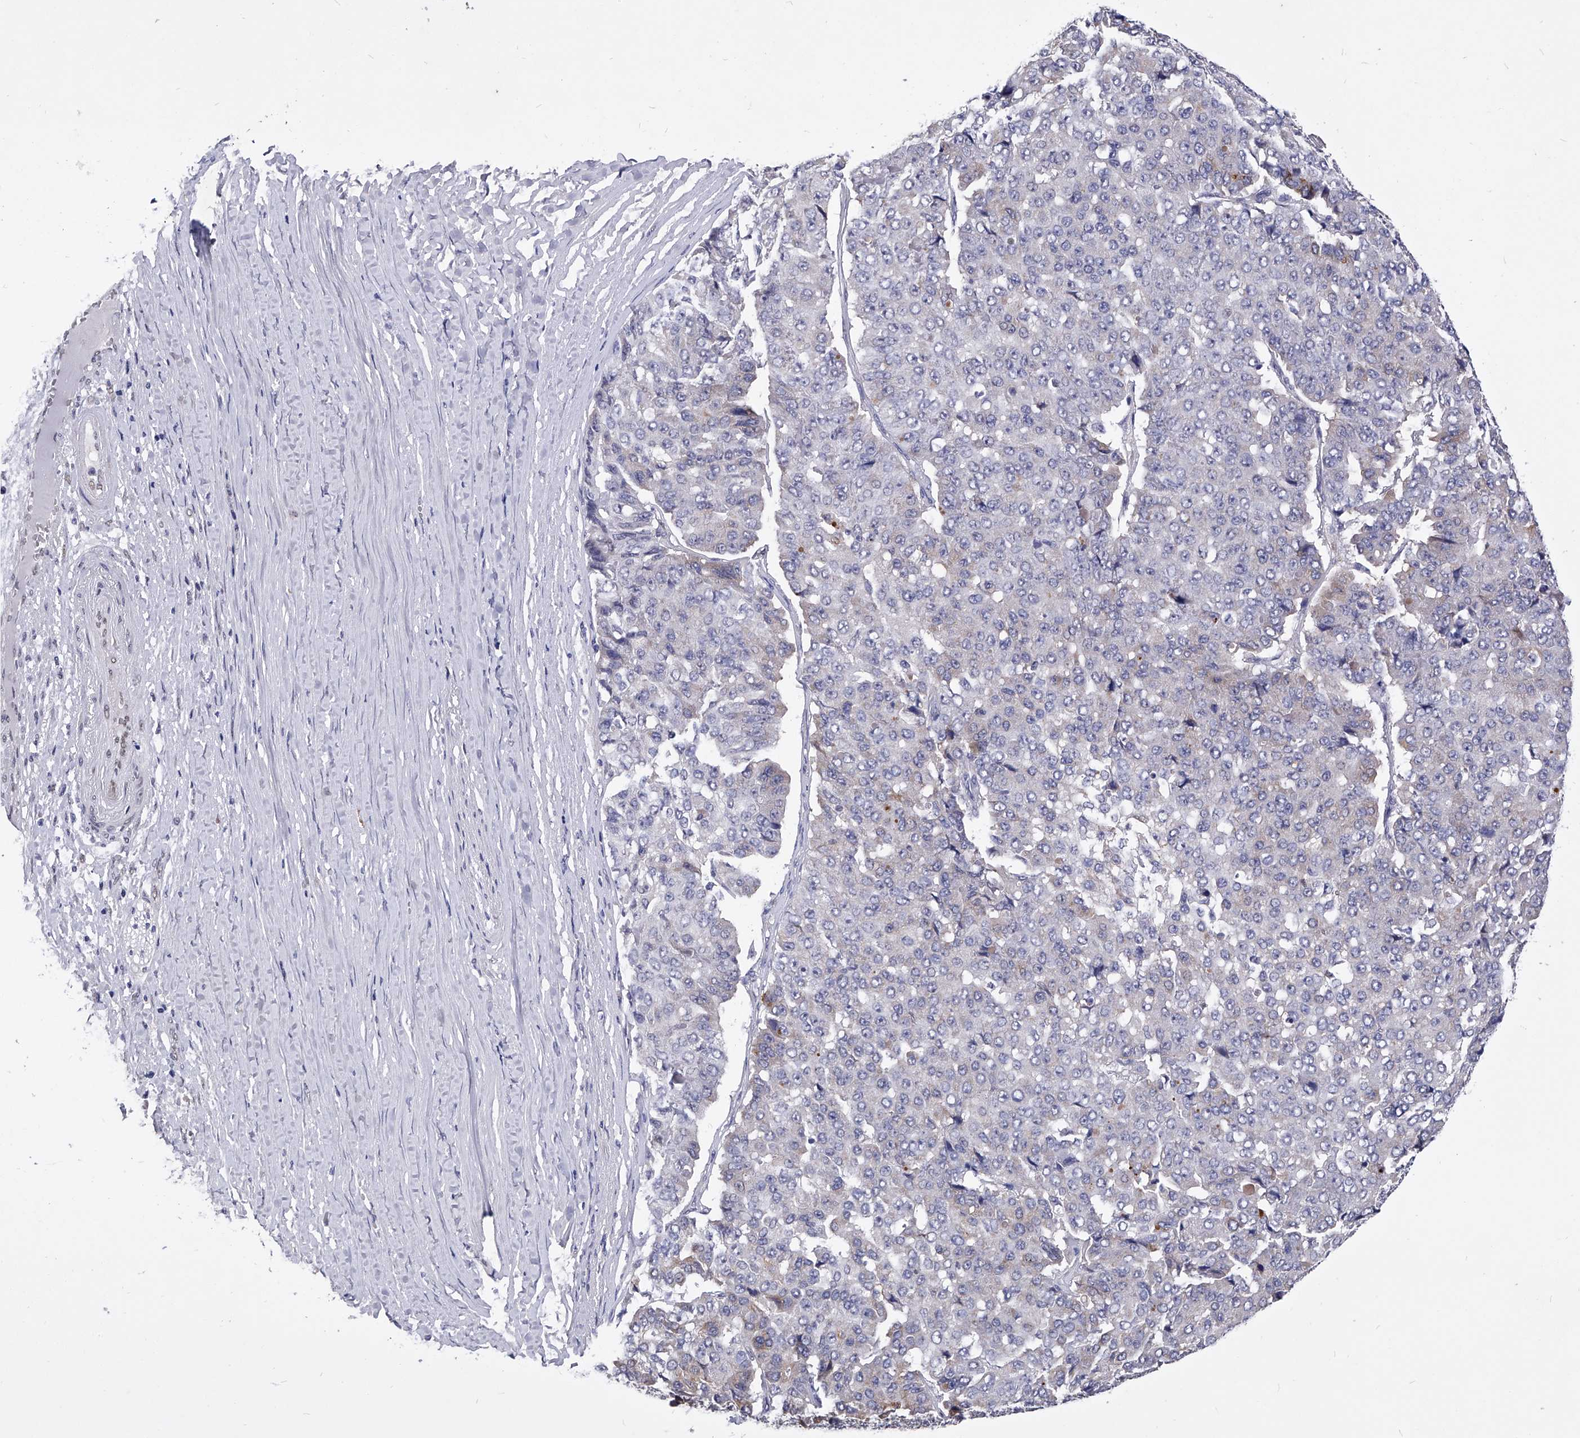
{"staining": {"intensity": "weak", "quantity": "<25%", "location": "cytoplasmic/membranous"}, "tissue": "pancreatic cancer", "cell_type": "Tumor cells", "image_type": "cancer", "snomed": [{"axis": "morphology", "description": "Adenocarcinoma, NOS"}, {"axis": "topography", "description": "Pancreas"}], "caption": "Pancreatic cancer (adenocarcinoma) stained for a protein using immunohistochemistry (IHC) reveals no positivity tumor cells.", "gene": "ZNF529", "patient": {"sex": "male", "age": 50}}